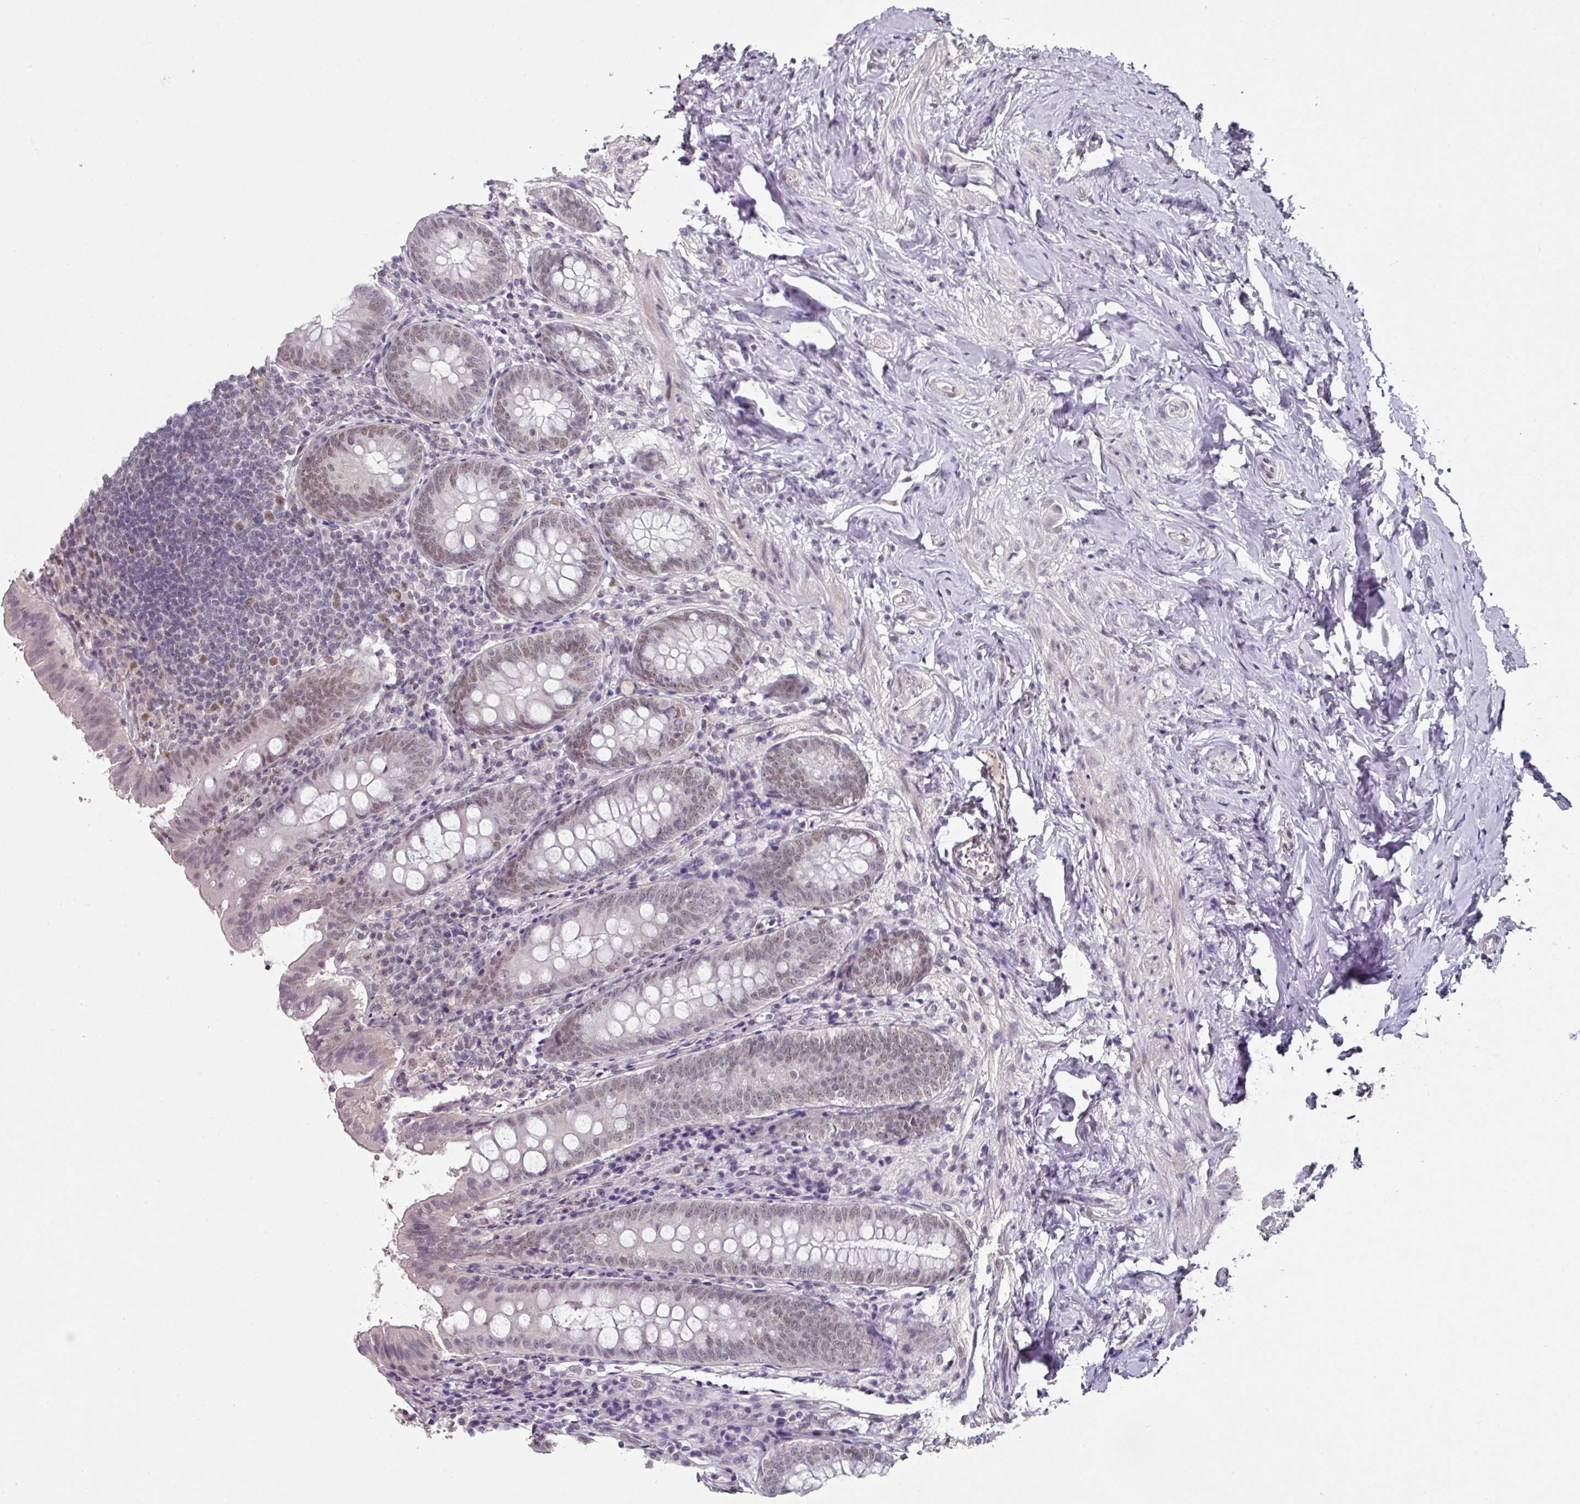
{"staining": {"intensity": "moderate", "quantity": "25%-75%", "location": "nuclear"}, "tissue": "appendix", "cell_type": "Glandular cells", "image_type": "normal", "snomed": [{"axis": "morphology", "description": "Normal tissue, NOS"}, {"axis": "topography", "description": "Appendix"}], "caption": "Protein expression analysis of unremarkable appendix exhibits moderate nuclear staining in about 25%-75% of glandular cells. The staining was performed using DAB, with brown indicating positive protein expression. Nuclei are stained blue with hematoxylin.", "gene": "ELK1", "patient": {"sex": "female", "age": 54}}